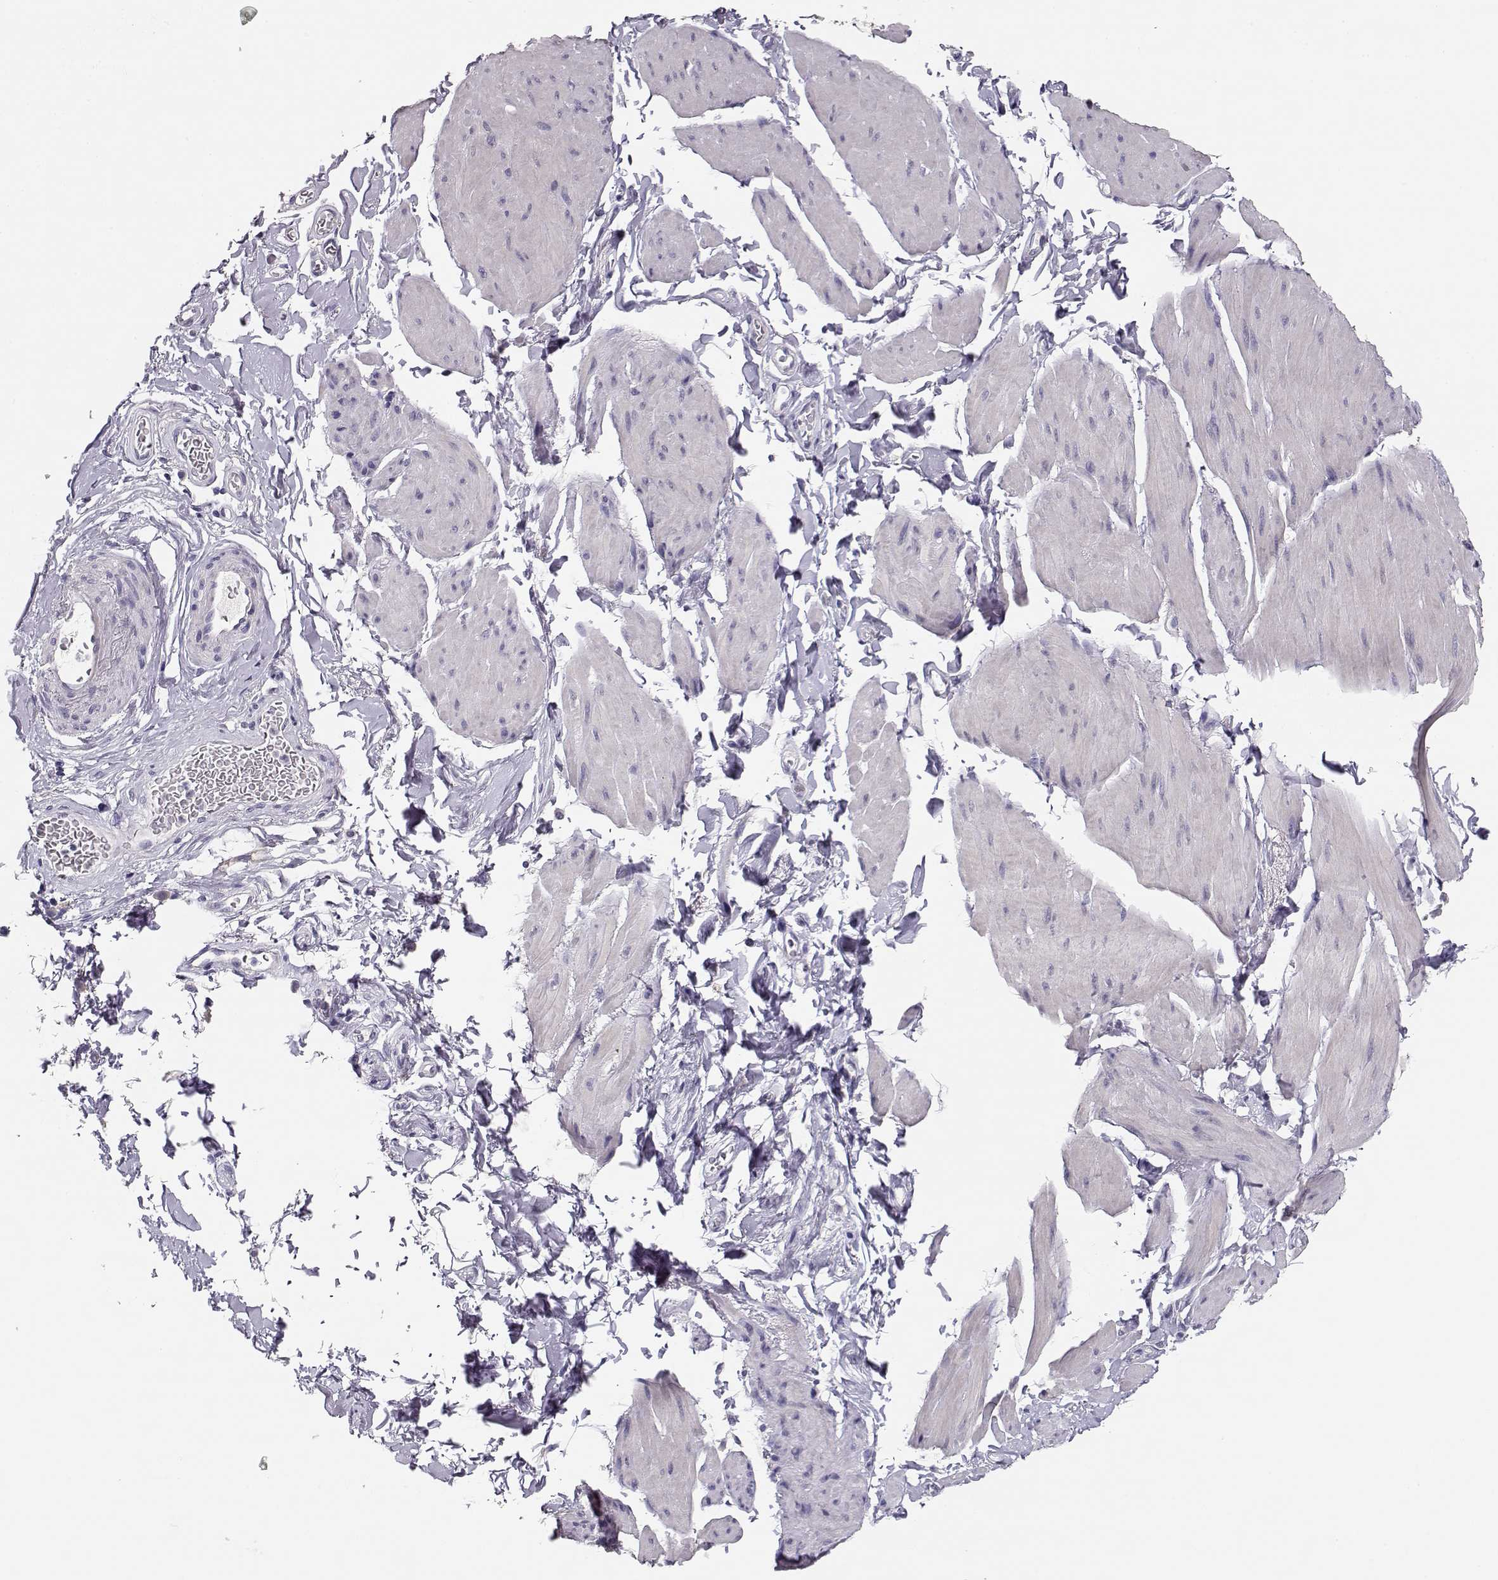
{"staining": {"intensity": "negative", "quantity": "none", "location": "none"}, "tissue": "smooth muscle", "cell_type": "Smooth muscle cells", "image_type": "normal", "snomed": [{"axis": "morphology", "description": "Normal tissue, NOS"}, {"axis": "topography", "description": "Adipose tissue"}, {"axis": "topography", "description": "Smooth muscle"}, {"axis": "topography", "description": "Peripheral nerve tissue"}], "caption": "Immunohistochemical staining of benign human smooth muscle exhibits no significant positivity in smooth muscle cells. The staining is performed using DAB brown chromogen with nuclei counter-stained in using hematoxylin.", "gene": "MAGEC1", "patient": {"sex": "male", "age": 83}}